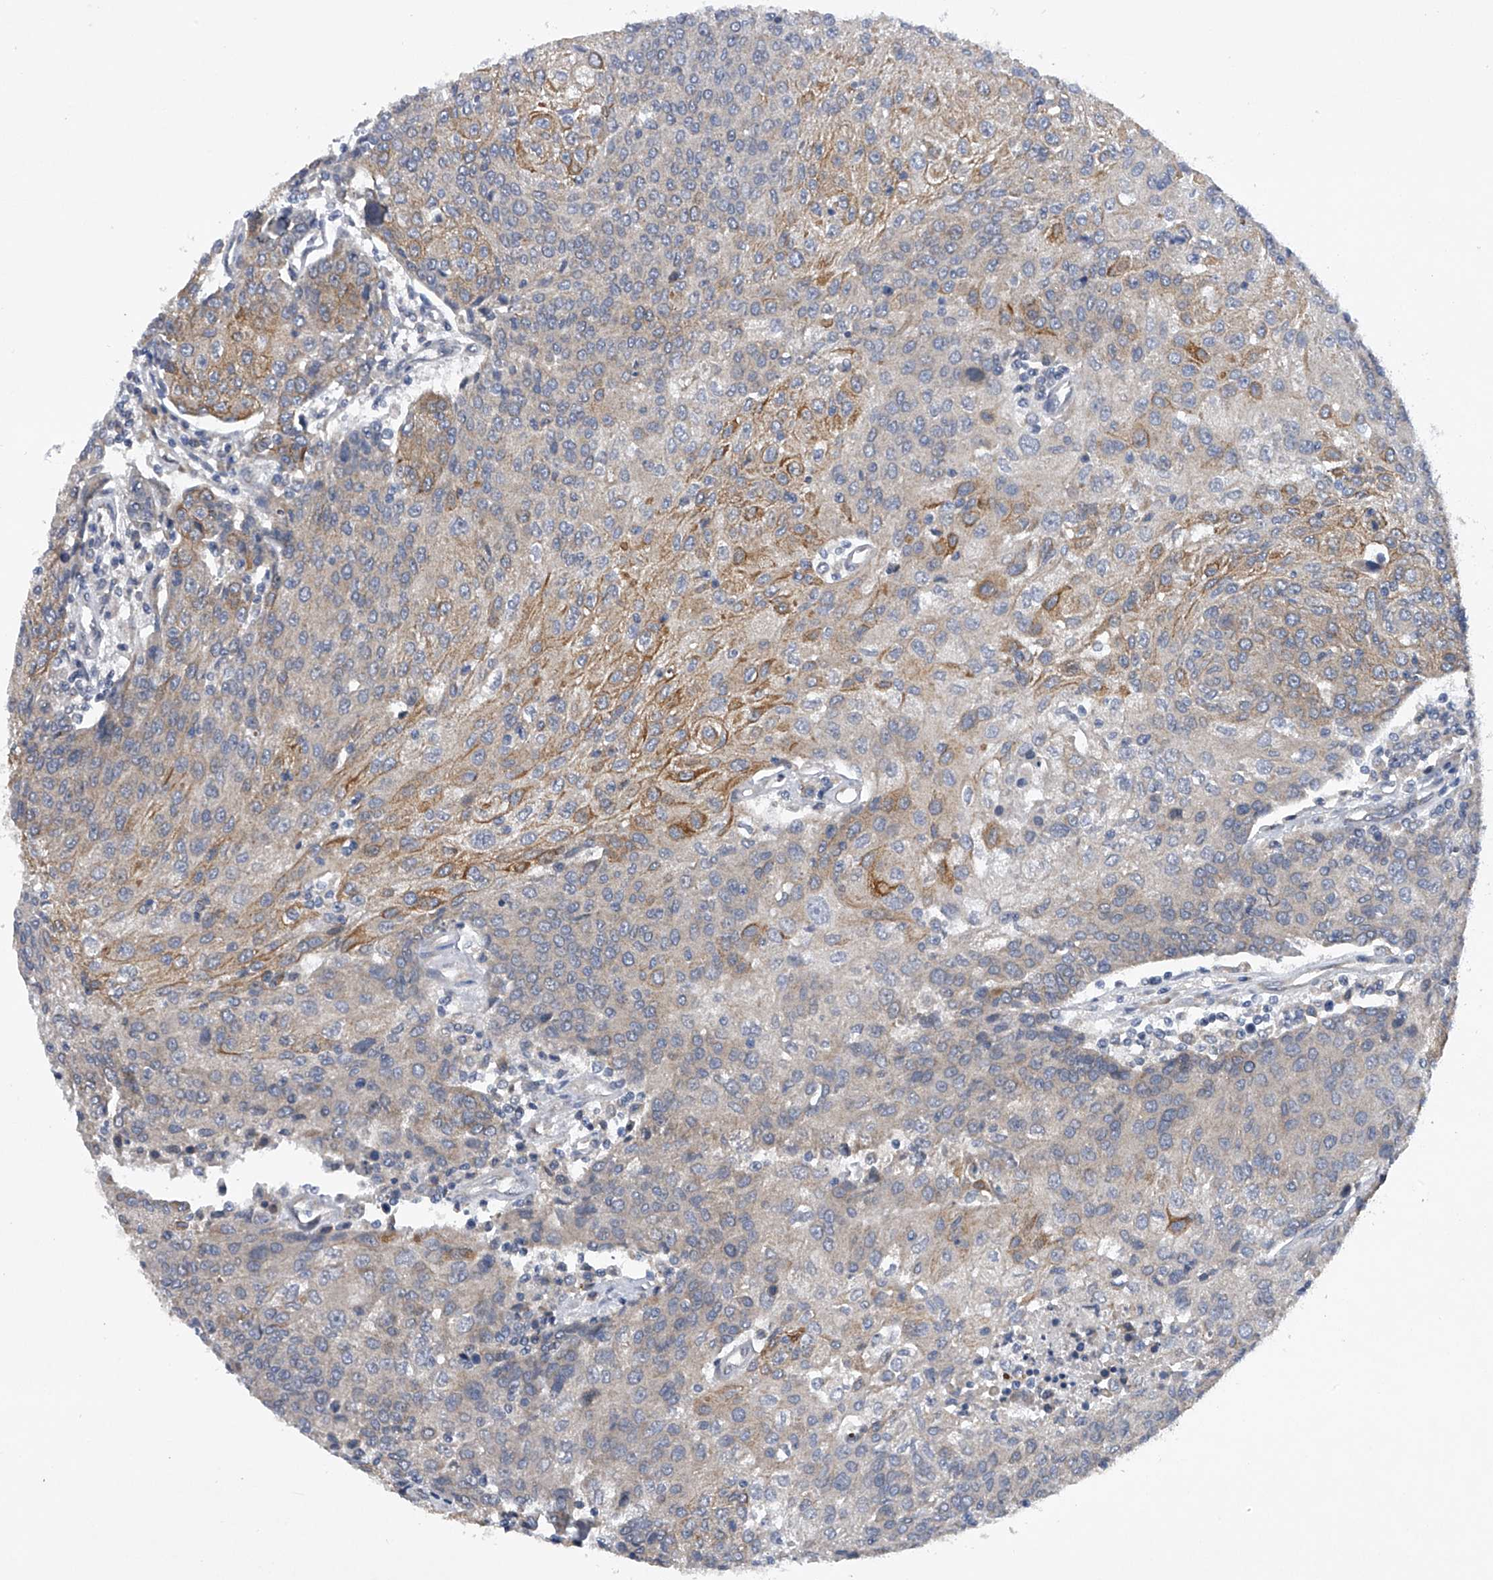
{"staining": {"intensity": "moderate", "quantity": "<25%", "location": "cytoplasmic/membranous"}, "tissue": "urothelial cancer", "cell_type": "Tumor cells", "image_type": "cancer", "snomed": [{"axis": "morphology", "description": "Urothelial carcinoma, High grade"}, {"axis": "topography", "description": "Urinary bladder"}], "caption": "The image shows staining of urothelial cancer, revealing moderate cytoplasmic/membranous protein positivity (brown color) within tumor cells. Immunohistochemistry (ihc) stains the protein of interest in brown and the nuclei are stained blue.", "gene": "RNF5", "patient": {"sex": "female", "age": 85}}